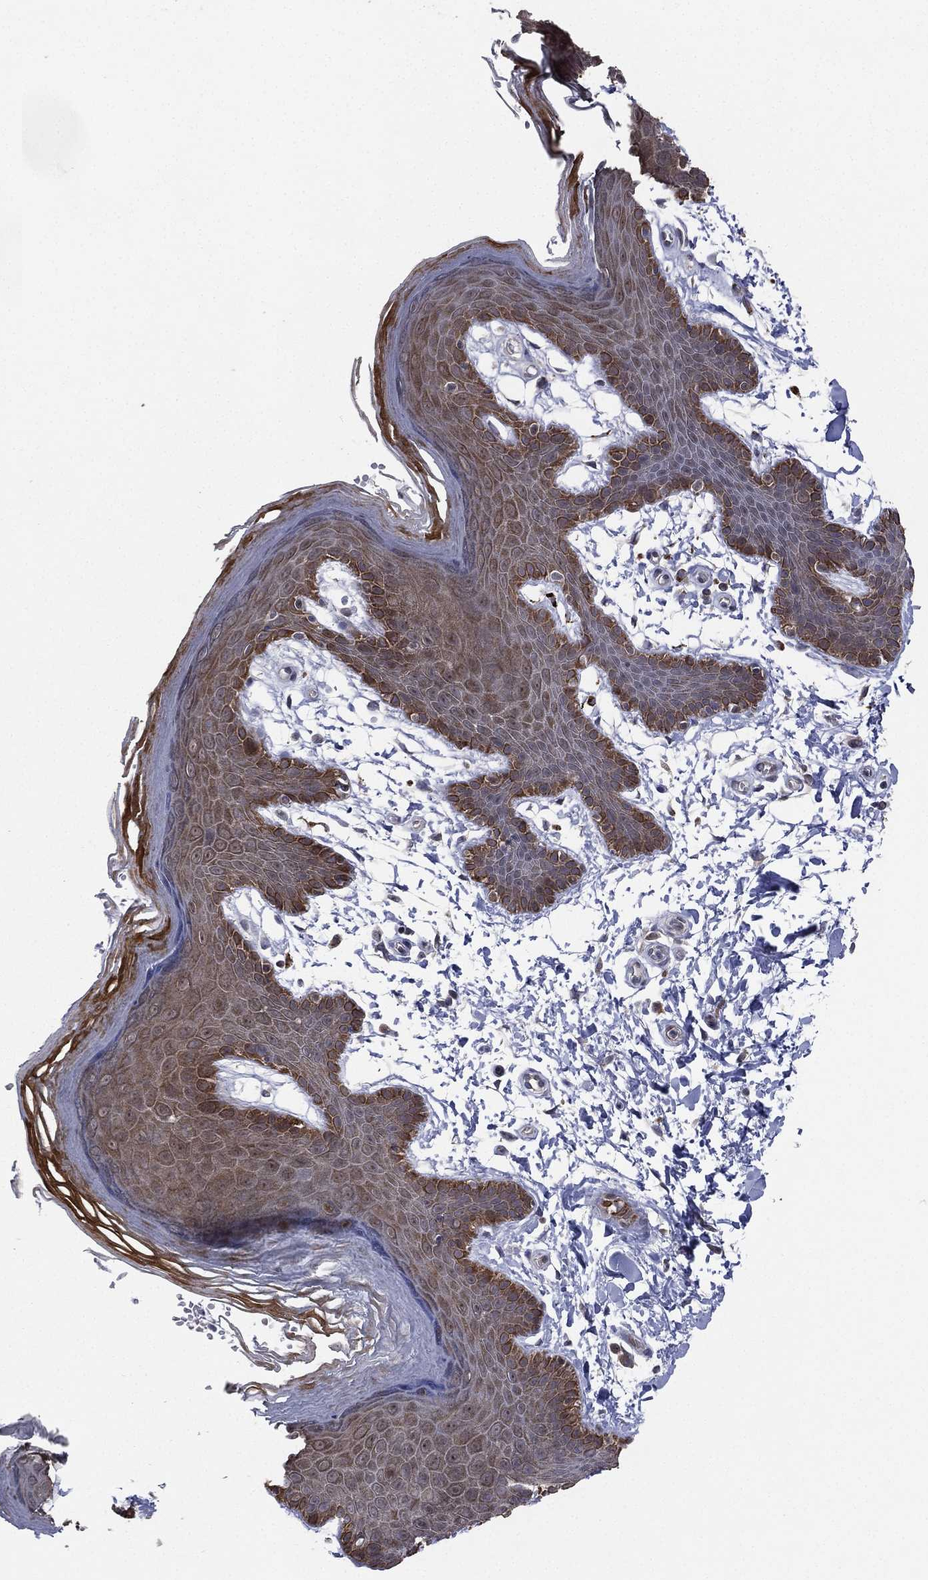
{"staining": {"intensity": "strong", "quantity": "<25%", "location": "cytoplasmic/membranous"}, "tissue": "skin", "cell_type": "Epidermal cells", "image_type": "normal", "snomed": [{"axis": "morphology", "description": "Normal tissue, NOS"}, {"axis": "topography", "description": "Anal"}], "caption": "Skin was stained to show a protein in brown. There is medium levels of strong cytoplasmic/membranous positivity in about <25% of epidermal cells. The staining was performed using DAB (3,3'-diaminobenzidine), with brown indicating positive protein expression. Nuclei are stained blue with hematoxylin.", "gene": "KAT14", "patient": {"sex": "male", "age": 53}}